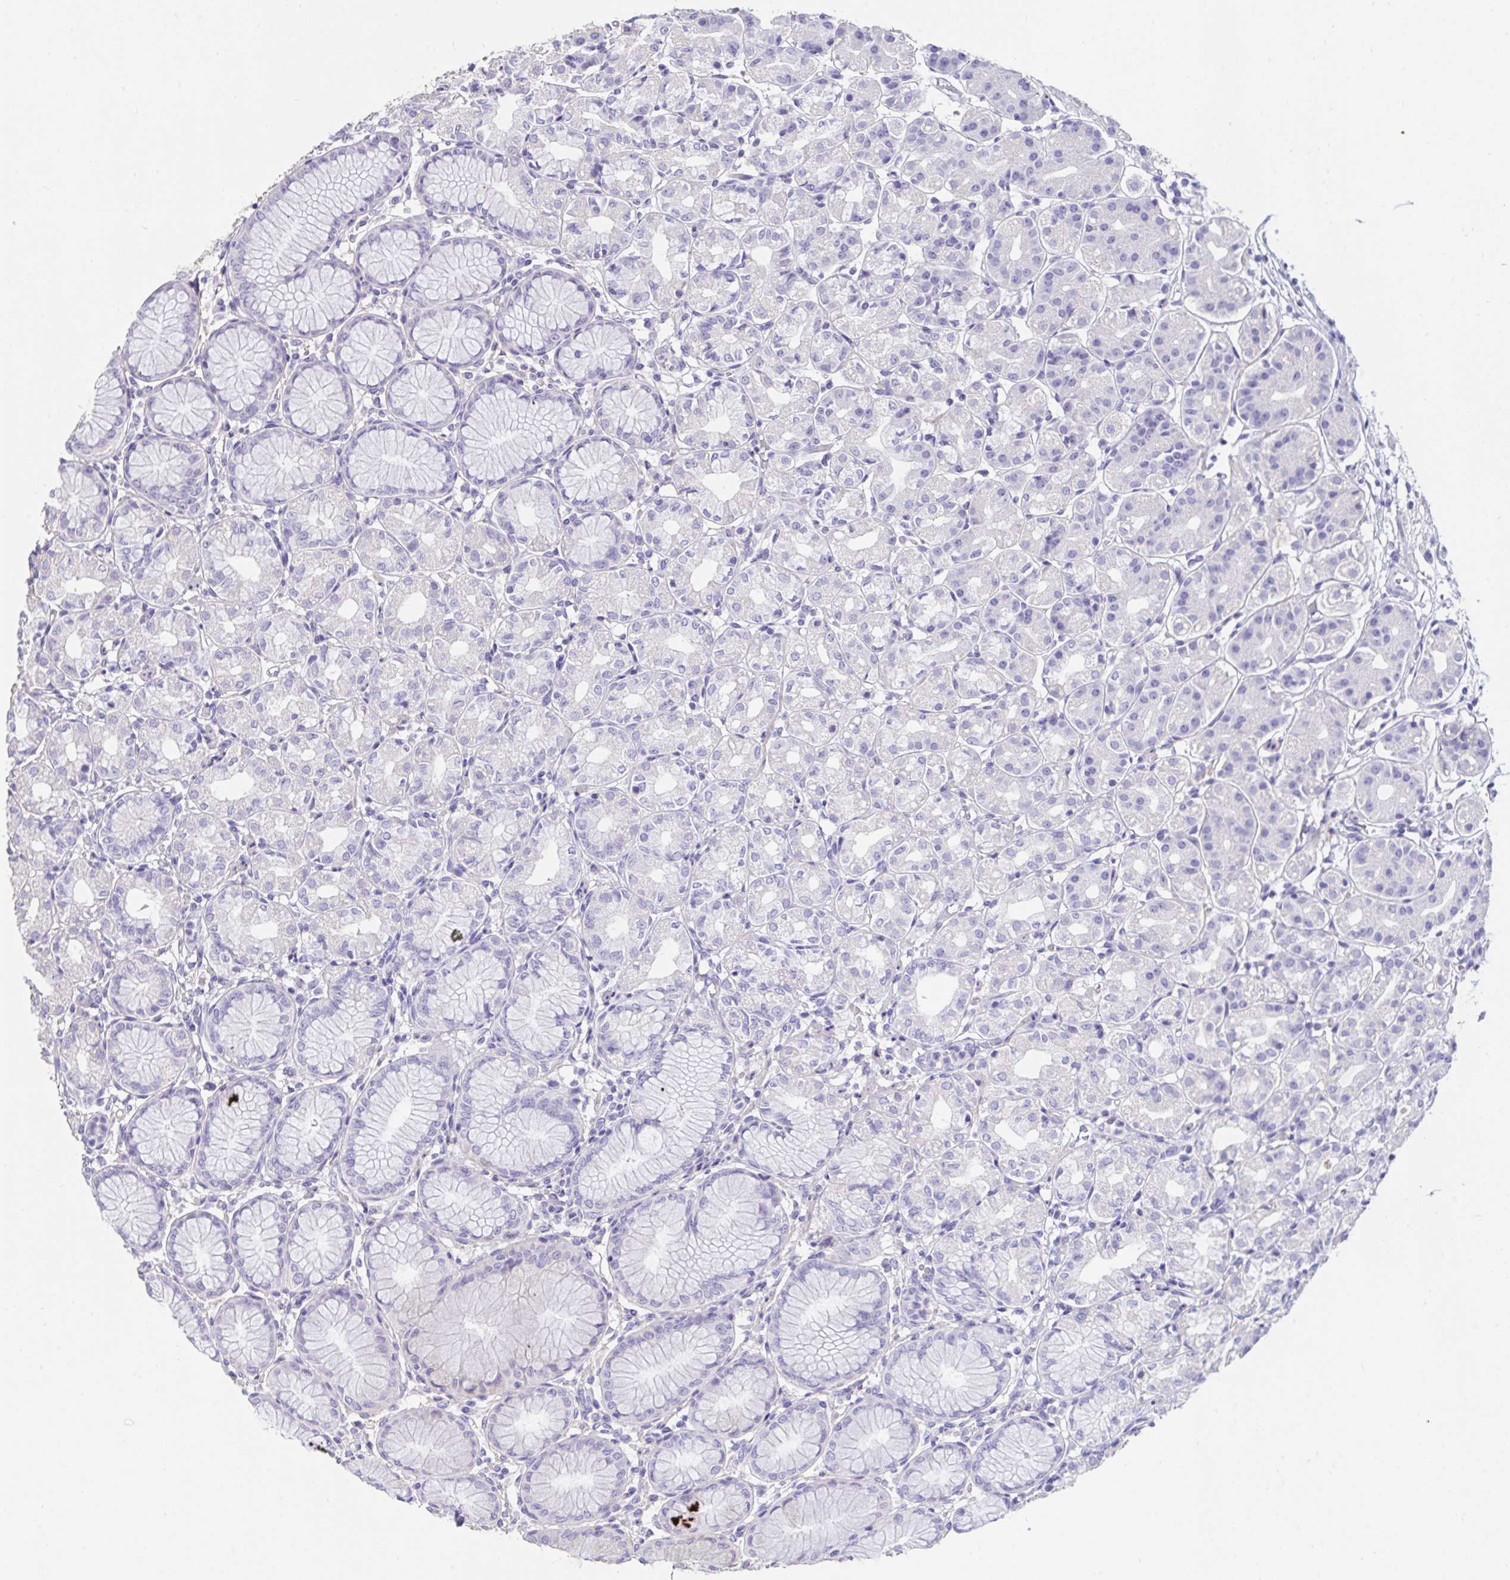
{"staining": {"intensity": "negative", "quantity": "none", "location": "none"}, "tissue": "stomach", "cell_type": "Glandular cells", "image_type": "normal", "snomed": [{"axis": "morphology", "description": "Normal tissue, NOS"}, {"axis": "topography", "description": "Stomach"}], "caption": "High magnification brightfield microscopy of unremarkable stomach stained with DAB (3,3'-diaminobenzidine) (brown) and counterstained with hematoxylin (blue): glandular cells show no significant expression.", "gene": "TNNC1", "patient": {"sex": "female", "age": 57}}